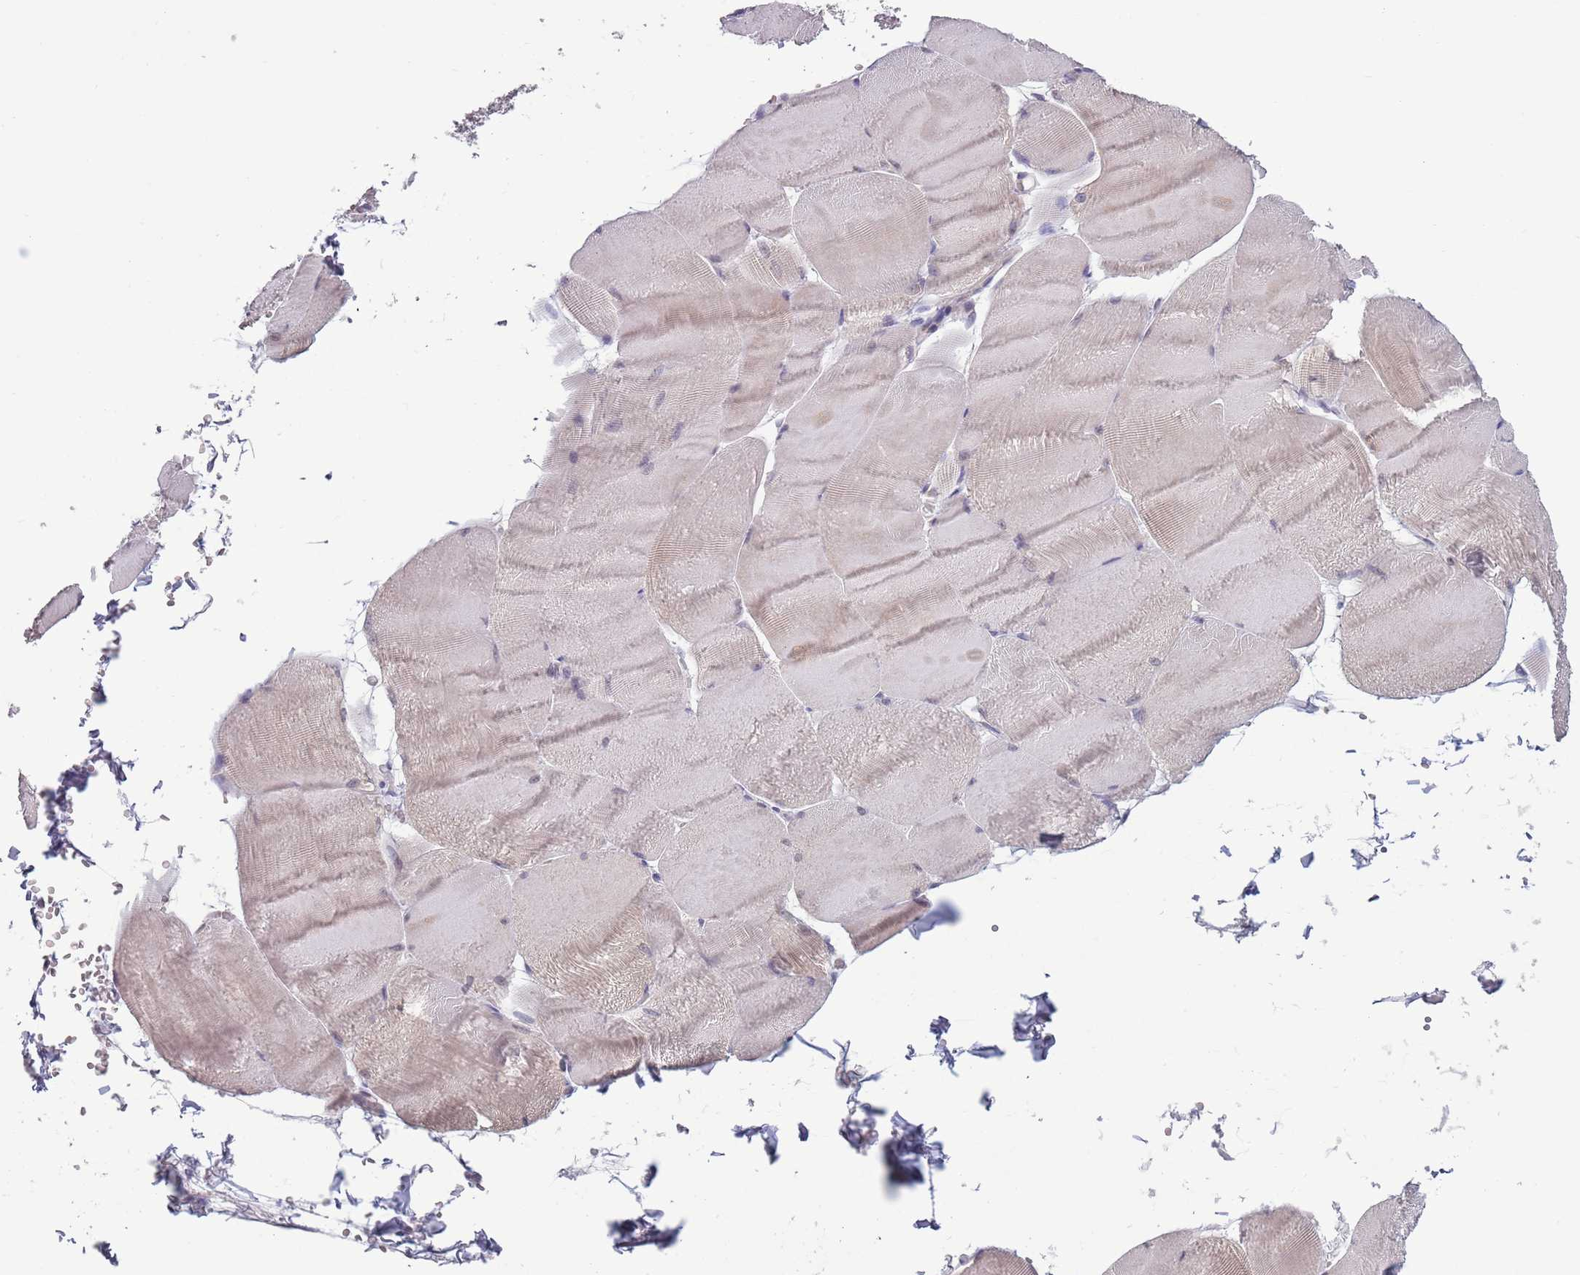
{"staining": {"intensity": "negative", "quantity": "none", "location": "none"}, "tissue": "skeletal muscle", "cell_type": "Myocytes", "image_type": "normal", "snomed": [{"axis": "morphology", "description": "Normal tissue, NOS"}, {"axis": "morphology", "description": "Basal cell carcinoma"}, {"axis": "topography", "description": "Skeletal muscle"}], "caption": "Human skeletal muscle stained for a protein using immunohistochemistry displays no expression in myocytes.", "gene": "CLNS1A", "patient": {"sex": "female", "age": 64}}